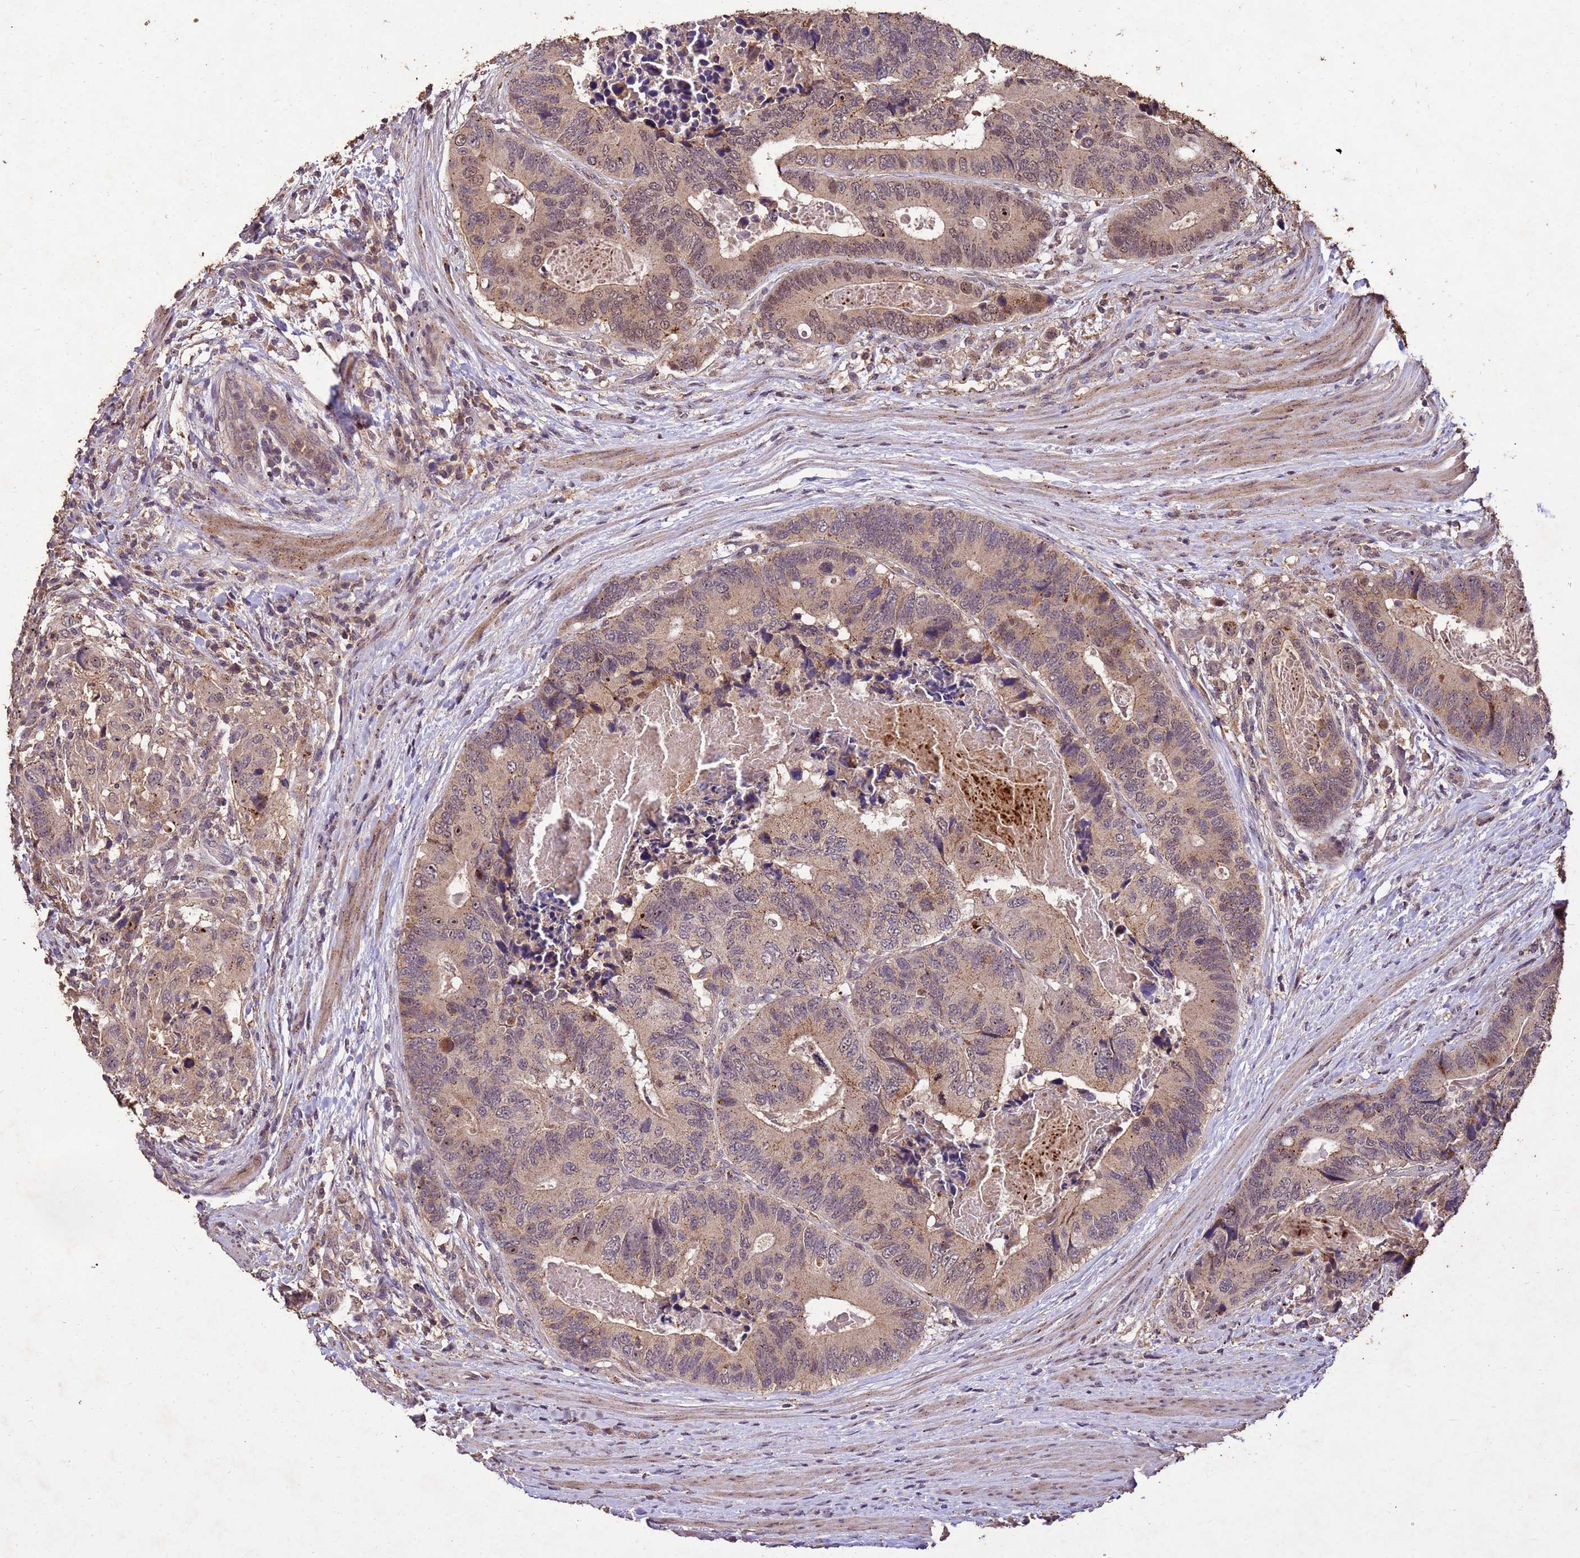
{"staining": {"intensity": "moderate", "quantity": "25%-75%", "location": "cytoplasmic/membranous,nuclear"}, "tissue": "colorectal cancer", "cell_type": "Tumor cells", "image_type": "cancer", "snomed": [{"axis": "morphology", "description": "Adenocarcinoma, NOS"}, {"axis": "topography", "description": "Colon"}], "caption": "A histopathology image of human colorectal cancer stained for a protein demonstrates moderate cytoplasmic/membranous and nuclear brown staining in tumor cells. (DAB IHC, brown staining for protein, blue staining for nuclei).", "gene": "TOR4A", "patient": {"sex": "male", "age": 84}}